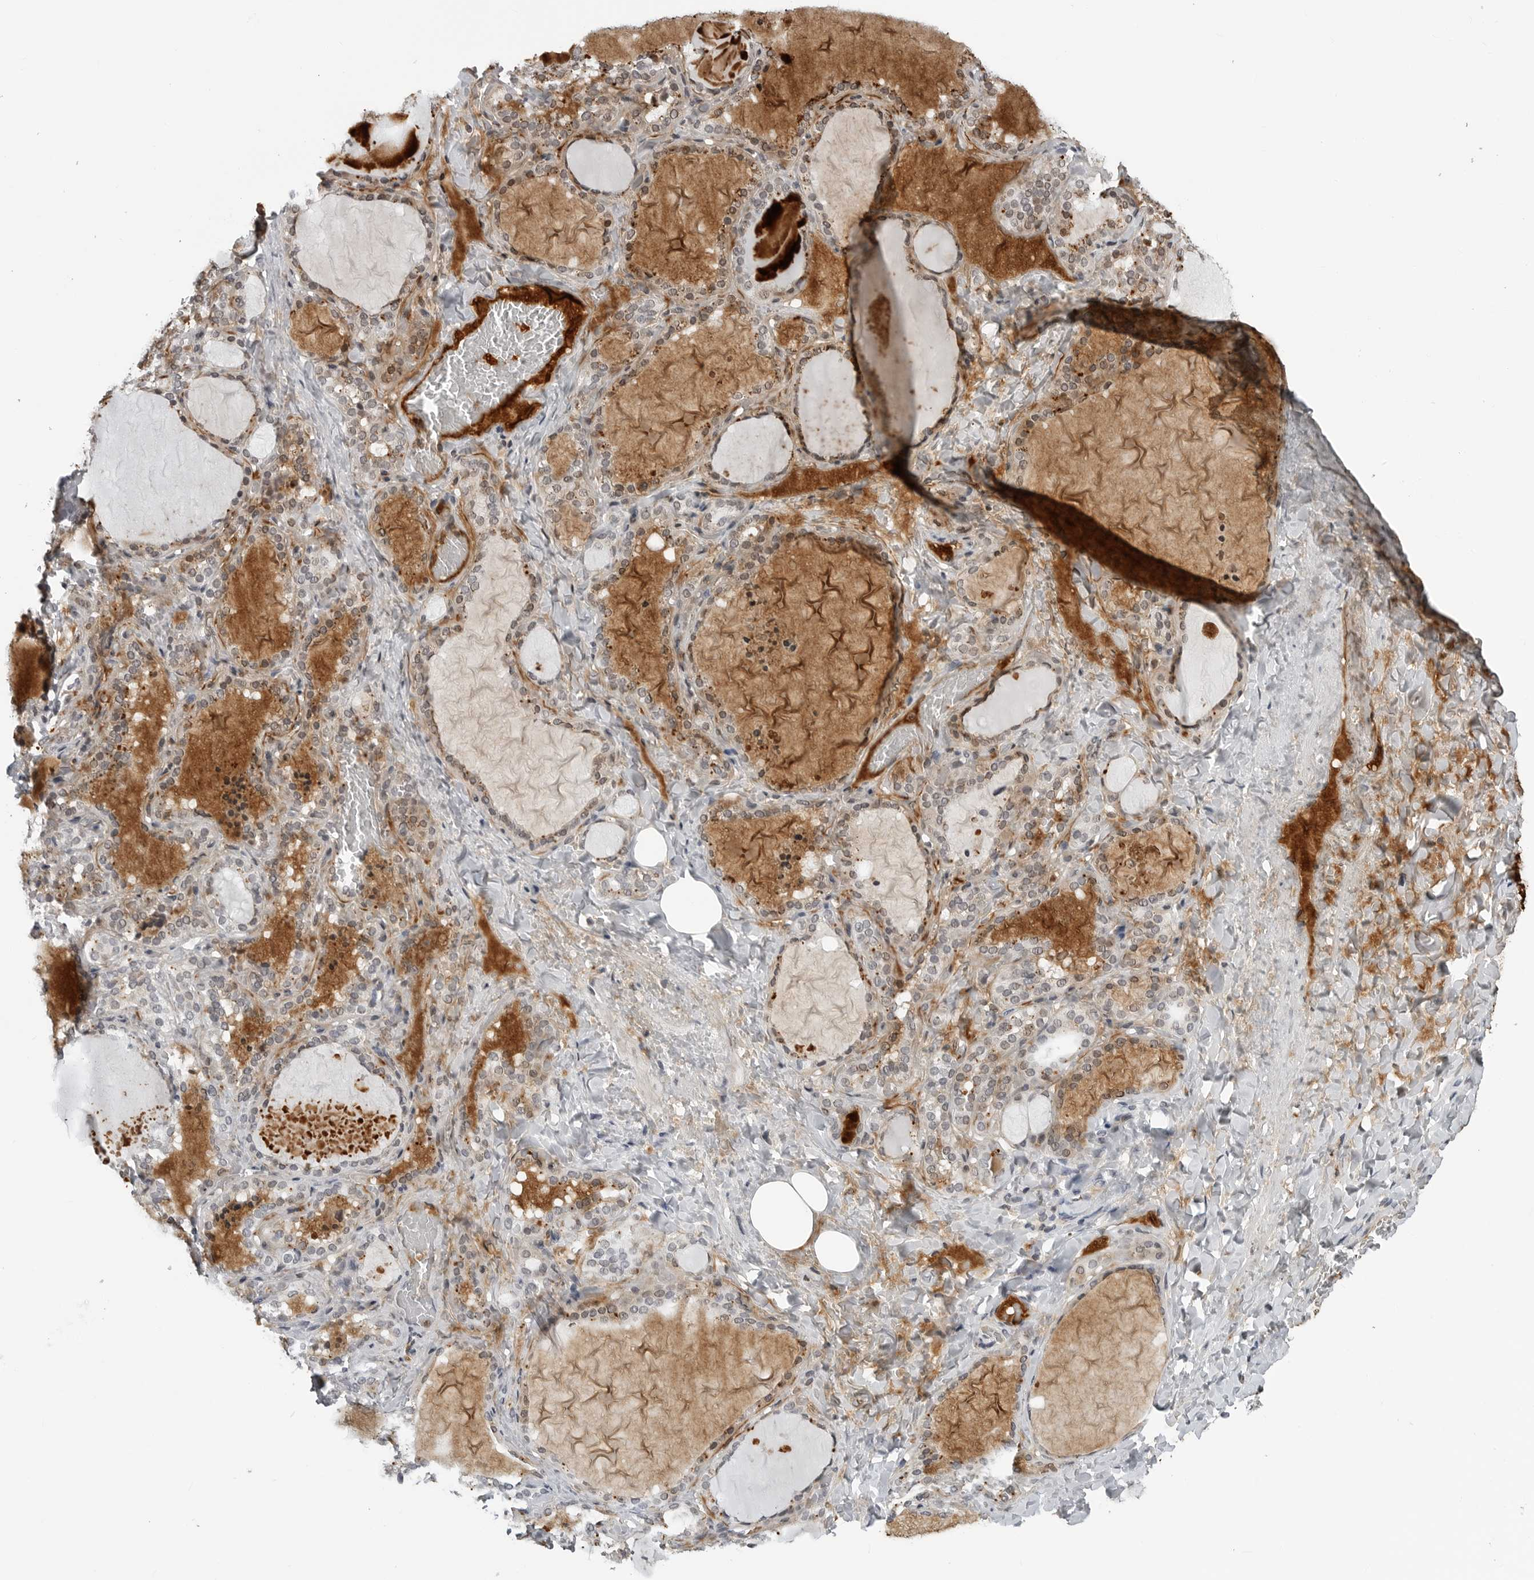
{"staining": {"intensity": "moderate", "quantity": "25%-75%", "location": "cytoplasmic/membranous"}, "tissue": "thyroid gland", "cell_type": "Glandular cells", "image_type": "normal", "snomed": [{"axis": "morphology", "description": "Normal tissue, NOS"}, {"axis": "topography", "description": "Thyroid gland"}], "caption": "Immunohistochemical staining of benign human thyroid gland displays 25%-75% levels of moderate cytoplasmic/membranous protein staining in about 25%-75% of glandular cells. The protein is shown in brown color, while the nuclei are stained blue.", "gene": "CXCR5", "patient": {"sex": "female", "age": 22}}